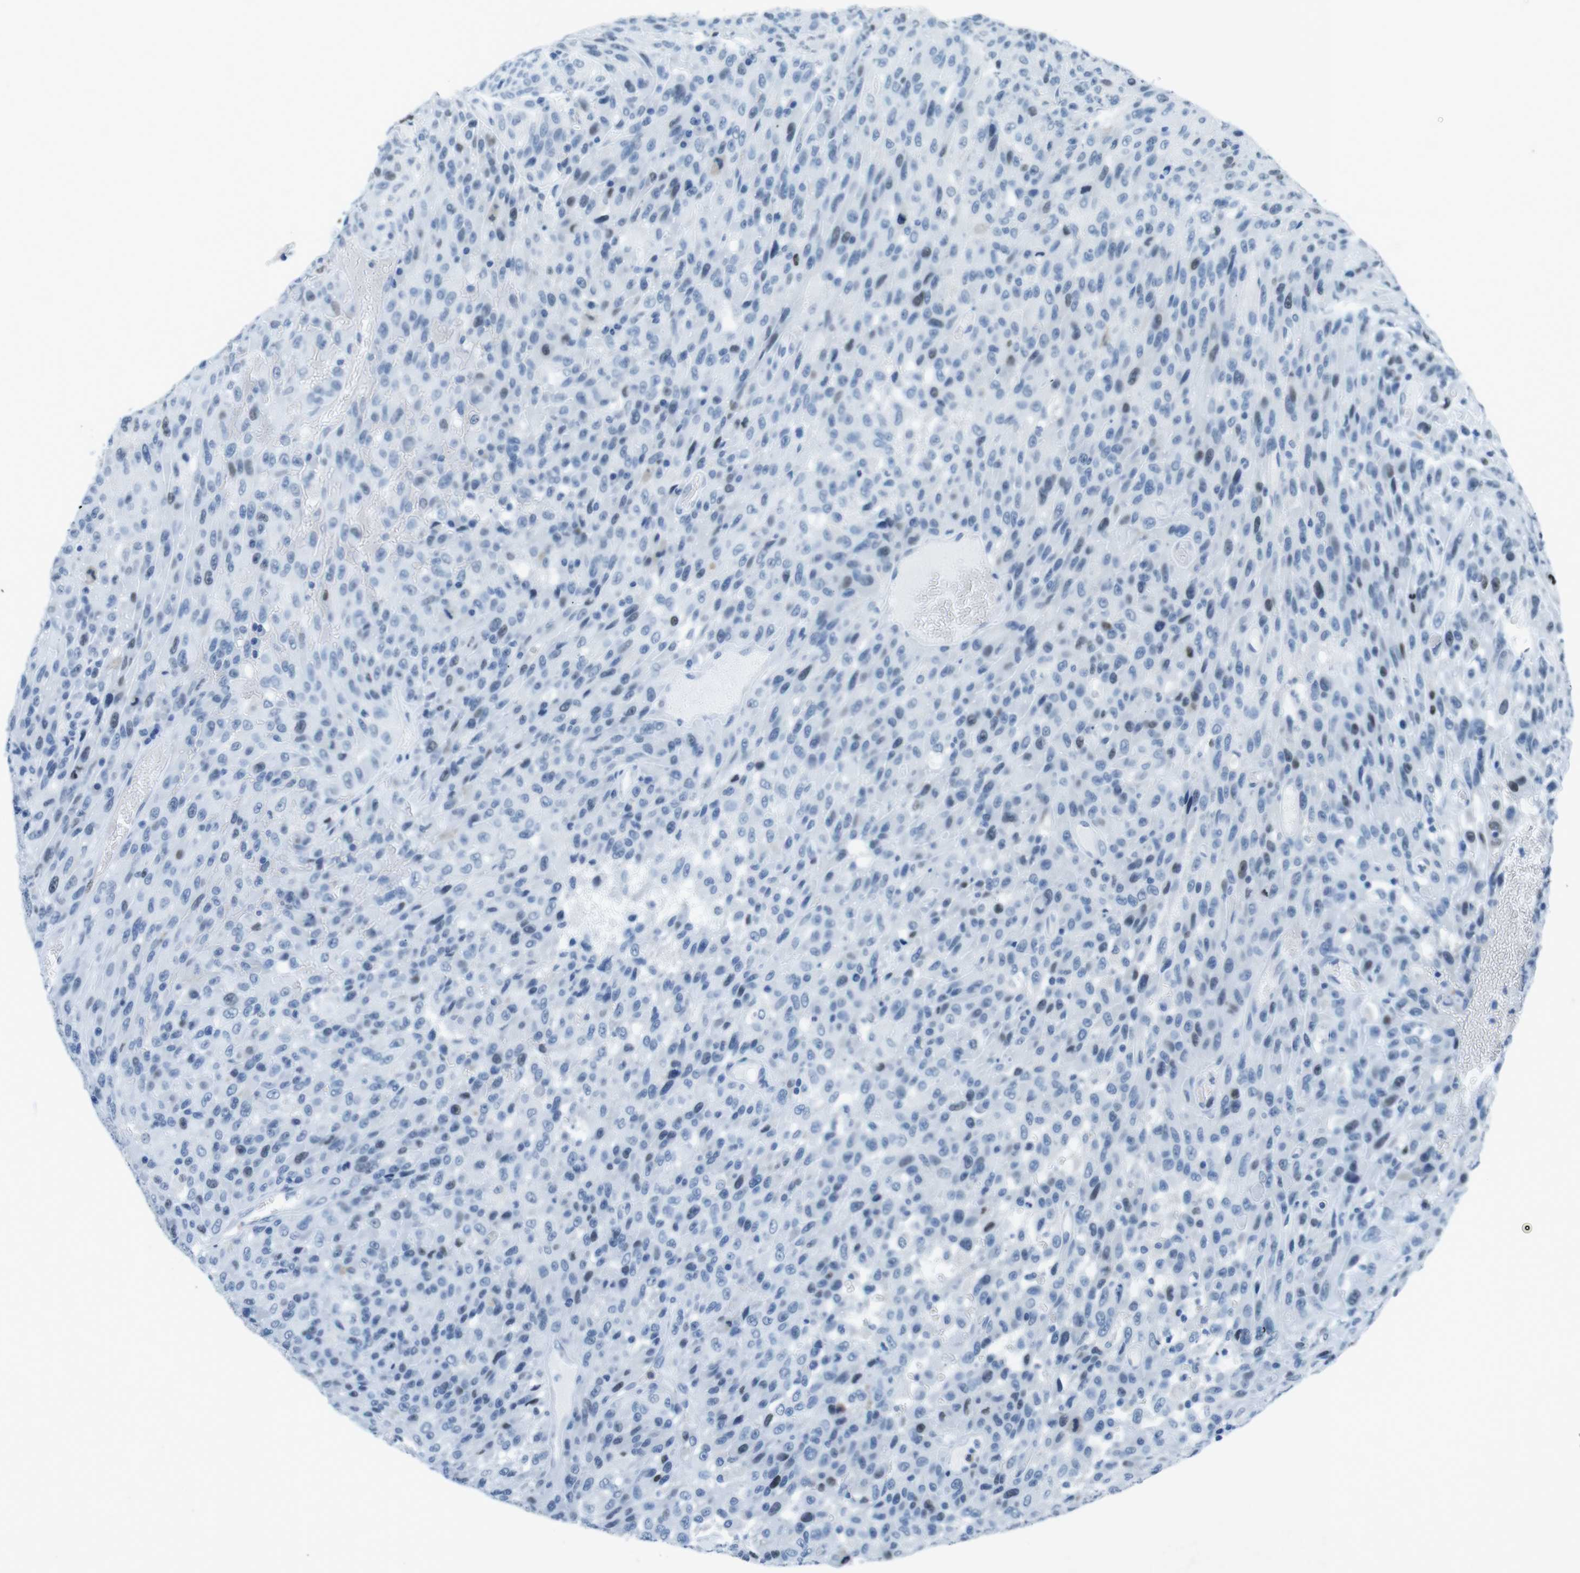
{"staining": {"intensity": "weak", "quantity": "<25%", "location": "nuclear"}, "tissue": "urothelial cancer", "cell_type": "Tumor cells", "image_type": "cancer", "snomed": [{"axis": "morphology", "description": "Urothelial carcinoma, High grade"}, {"axis": "topography", "description": "Urinary bladder"}], "caption": "Tumor cells show no significant staining in high-grade urothelial carcinoma.", "gene": "CTAG1B", "patient": {"sex": "male", "age": 66}}